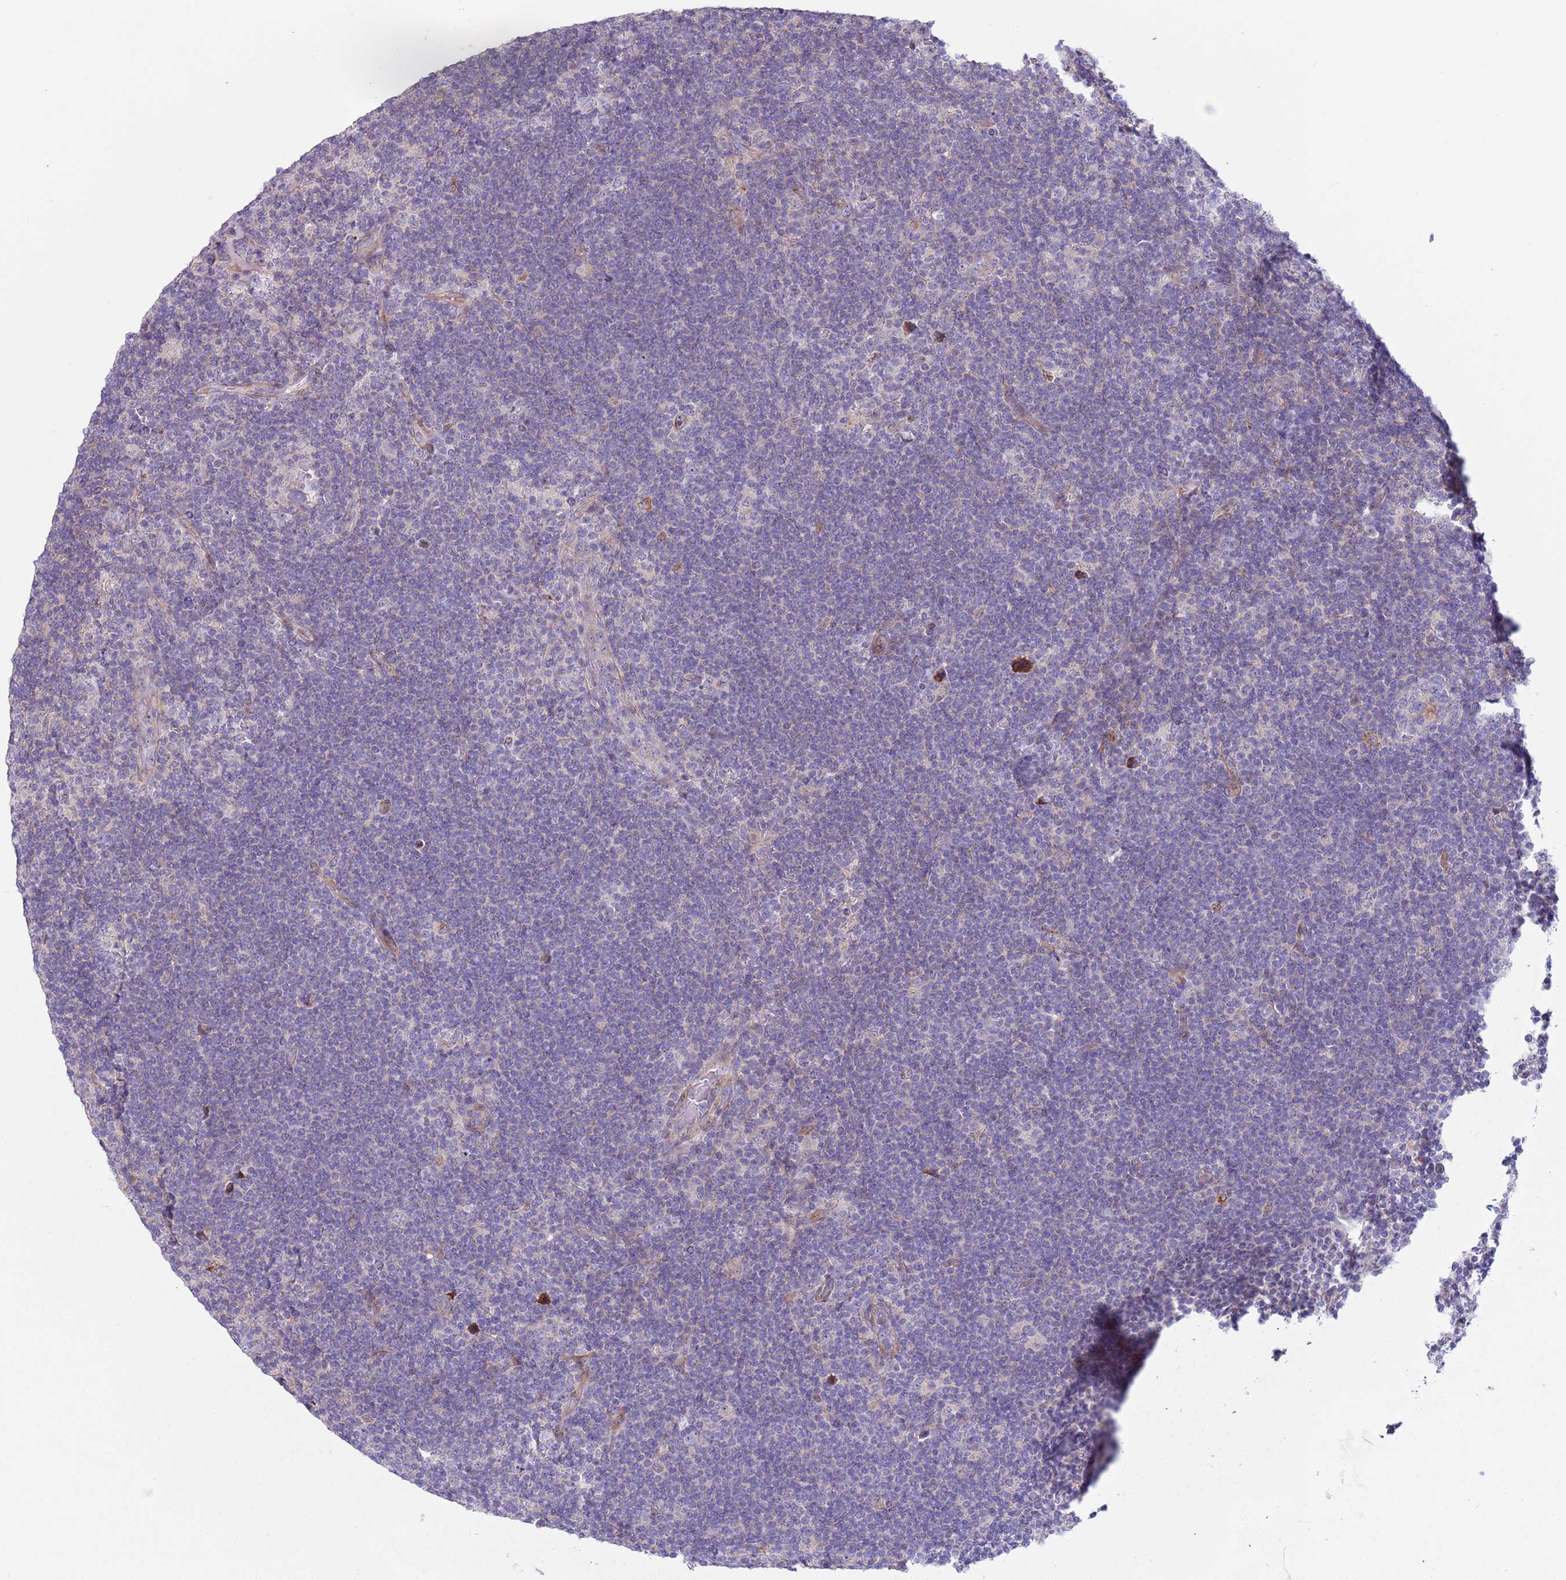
{"staining": {"intensity": "negative", "quantity": "none", "location": "none"}, "tissue": "lymphoma", "cell_type": "Tumor cells", "image_type": "cancer", "snomed": [{"axis": "morphology", "description": "Hodgkin's disease, NOS"}, {"axis": "topography", "description": "Lymph node"}], "caption": "This is a photomicrograph of immunohistochemistry staining of Hodgkin's disease, which shows no positivity in tumor cells.", "gene": "HEATR1", "patient": {"sex": "female", "age": 57}}